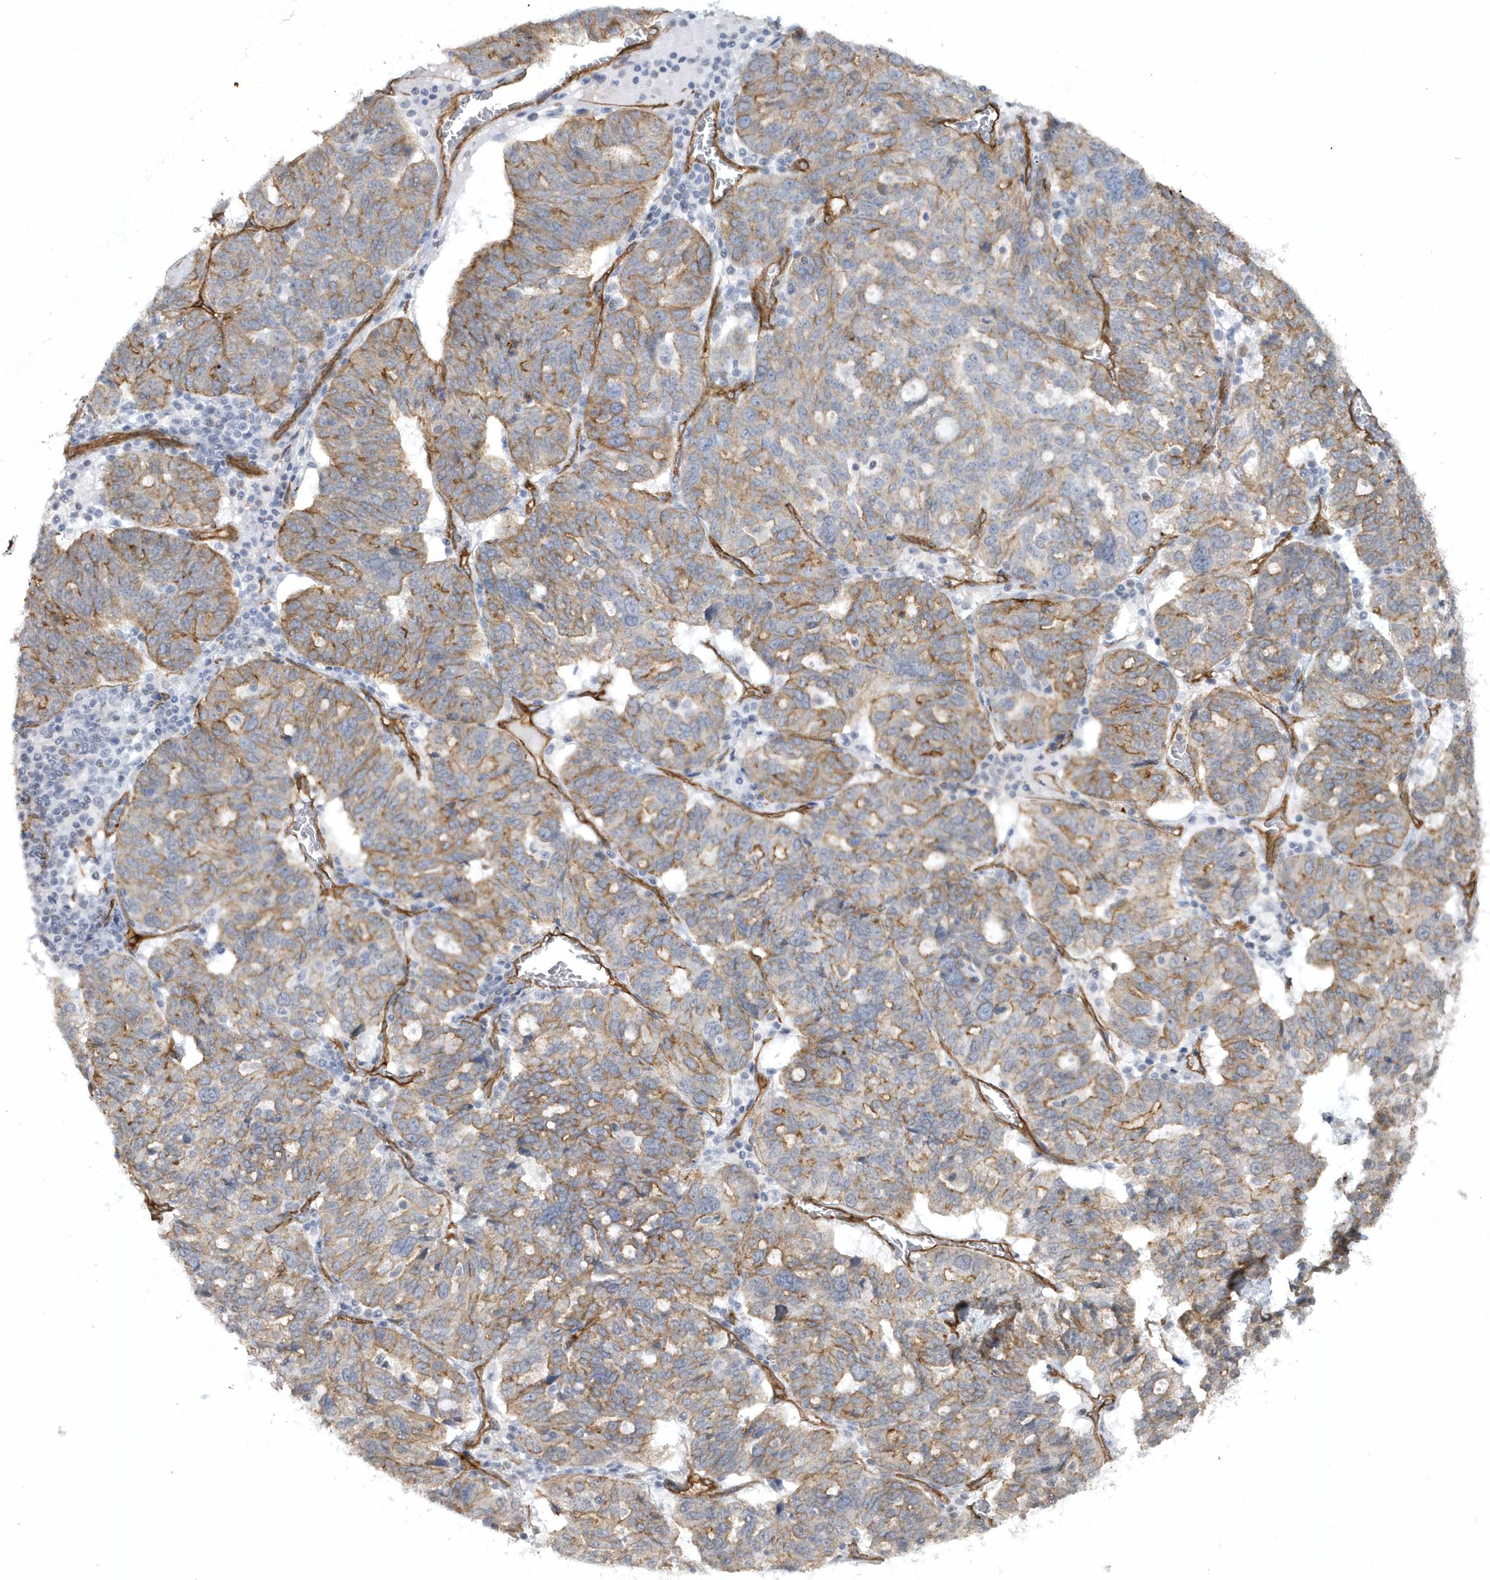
{"staining": {"intensity": "moderate", "quantity": ">75%", "location": "cytoplasmic/membranous"}, "tissue": "ovarian cancer", "cell_type": "Tumor cells", "image_type": "cancer", "snomed": [{"axis": "morphology", "description": "Cystadenocarcinoma, serous, NOS"}, {"axis": "topography", "description": "Ovary"}], "caption": "Human ovarian serous cystadenocarcinoma stained with a protein marker exhibits moderate staining in tumor cells.", "gene": "RAI14", "patient": {"sex": "female", "age": 59}}